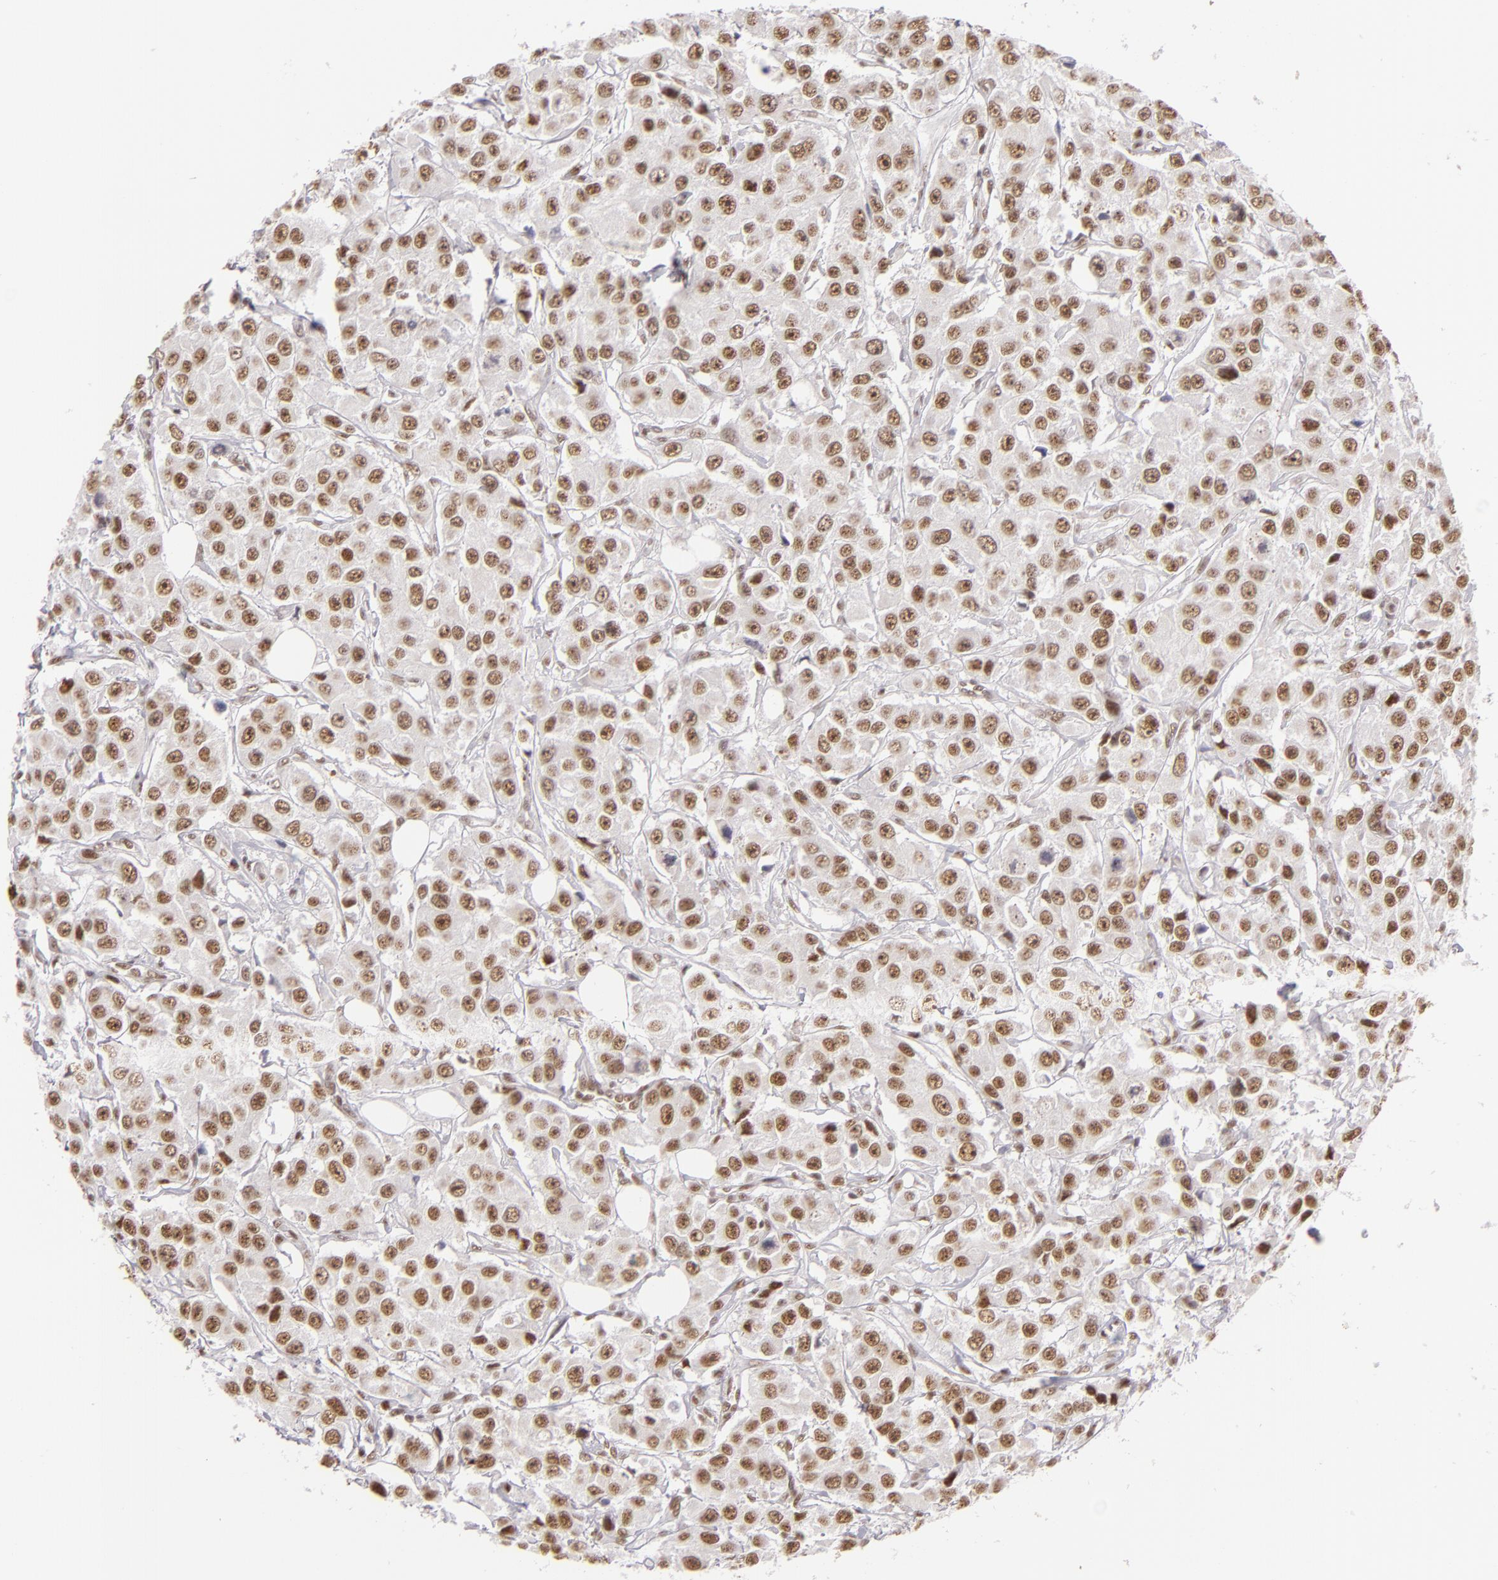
{"staining": {"intensity": "moderate", "quantity": ">75%", "location": "nuclear"}, "tissue": "breast cancer", "cell_type": "Tumor cells", "image_type": "cancer", "snomed": [{"axis": "morphology", "description": "Duct carcinoma"}, {"axis": "topography", "description": "Breast"}], "caption": "IHC of breast cancer demonstrates medium levels of moderate nuclear positivity in approximately >75% of tumor cells.", "gene": "INTS6", "patient": {"sex": "female", "age": 58}}